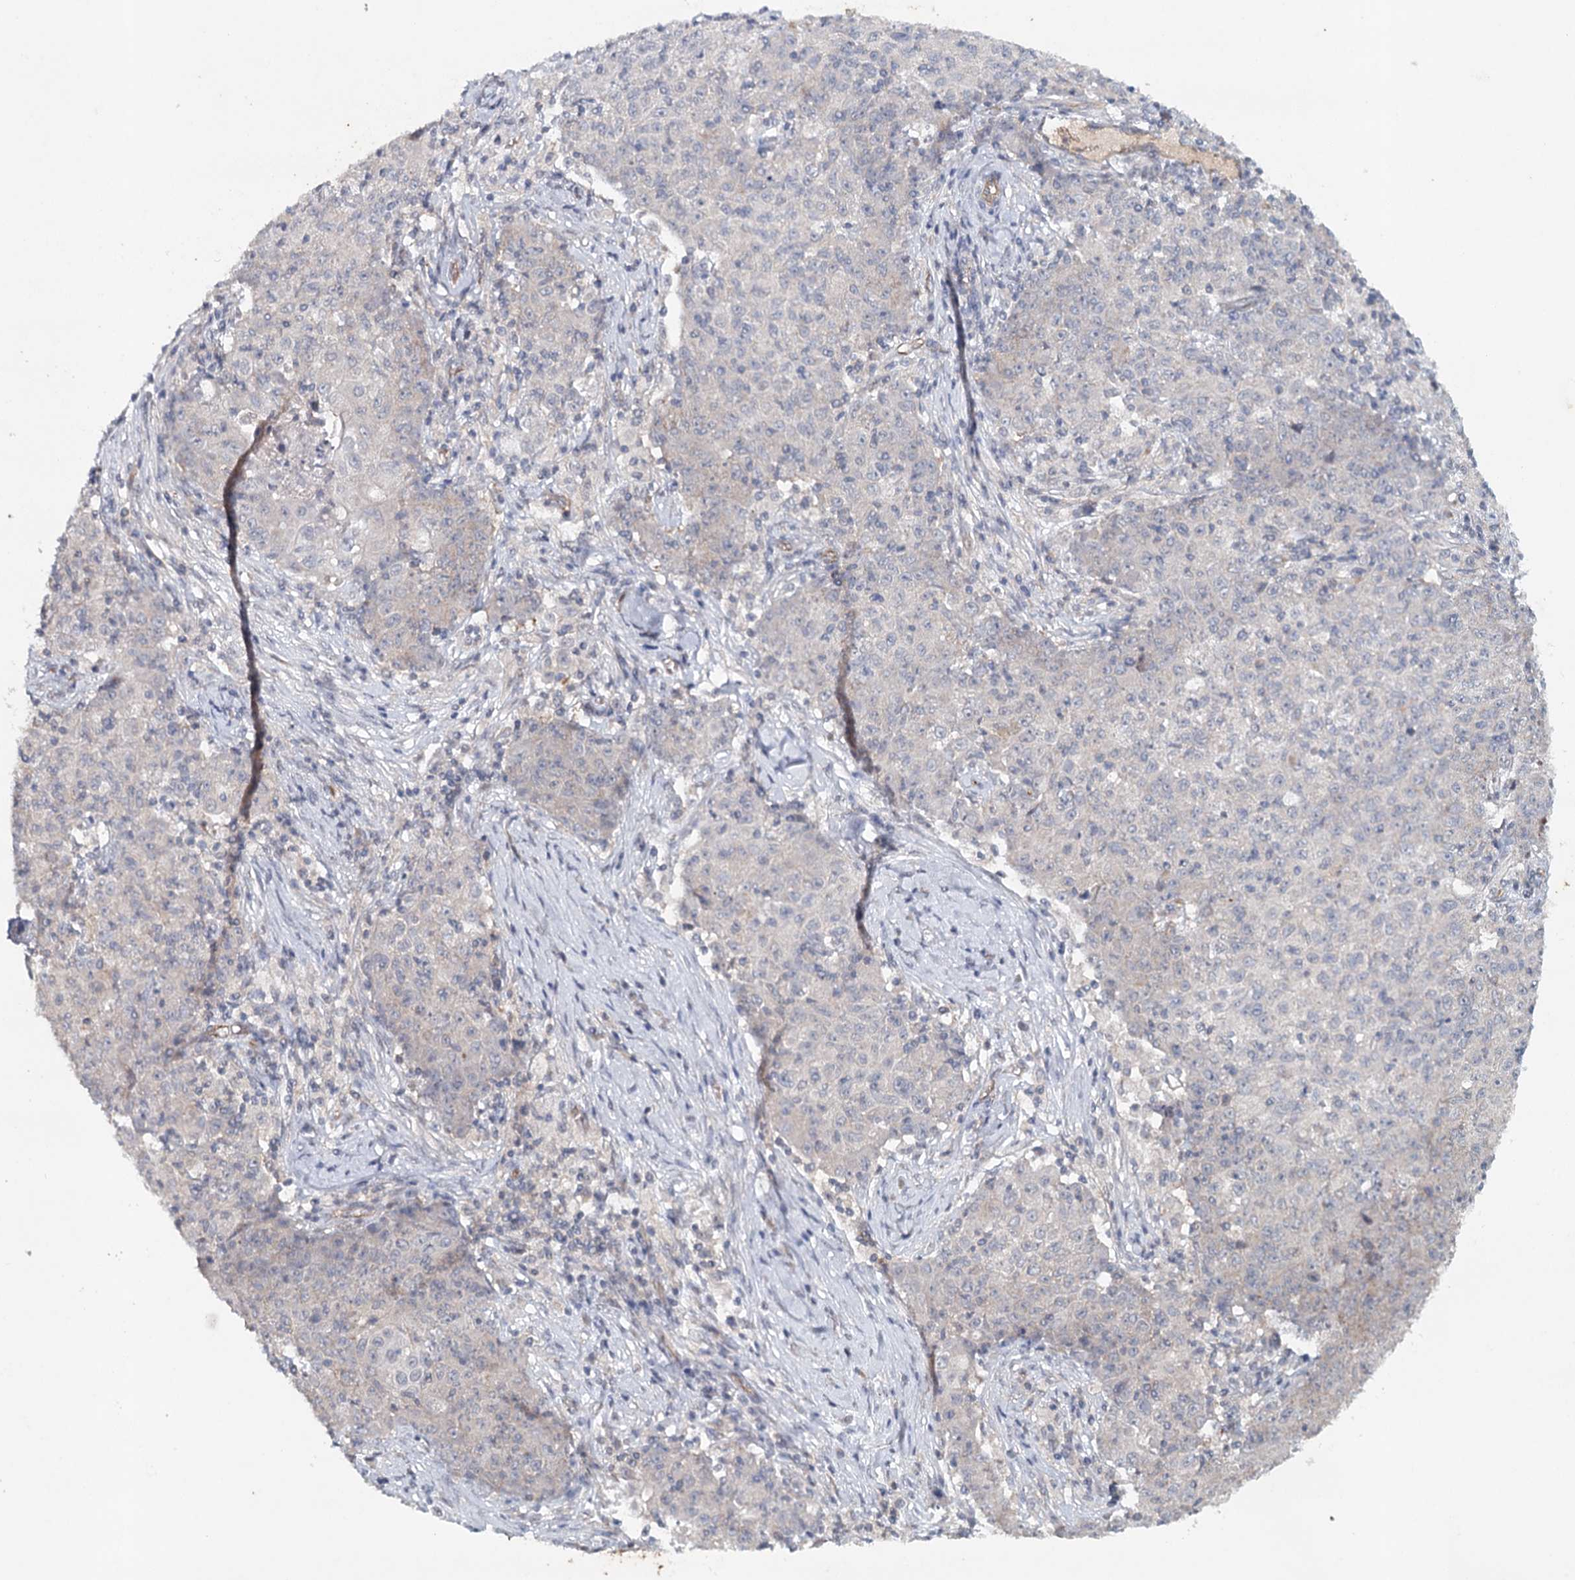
{"staining": {"intensity": "negative", "quantity": "none", "location": "none"}, "tissue": "ovarian cancer", "cell_type": "Tumor cells", "image_type": "cancer", "snomed": [{"axis": "morphology", "description": "Carcinoma, endometroid"}, {"axis": "topography", "description": "Ovary"}], "caption": "Ovarian endometroid carcinoma stained for a protein using IHC shows no staining tumor cells.", "gene": "SYNPO", "patient": {"sex": "female", "age": 42}}